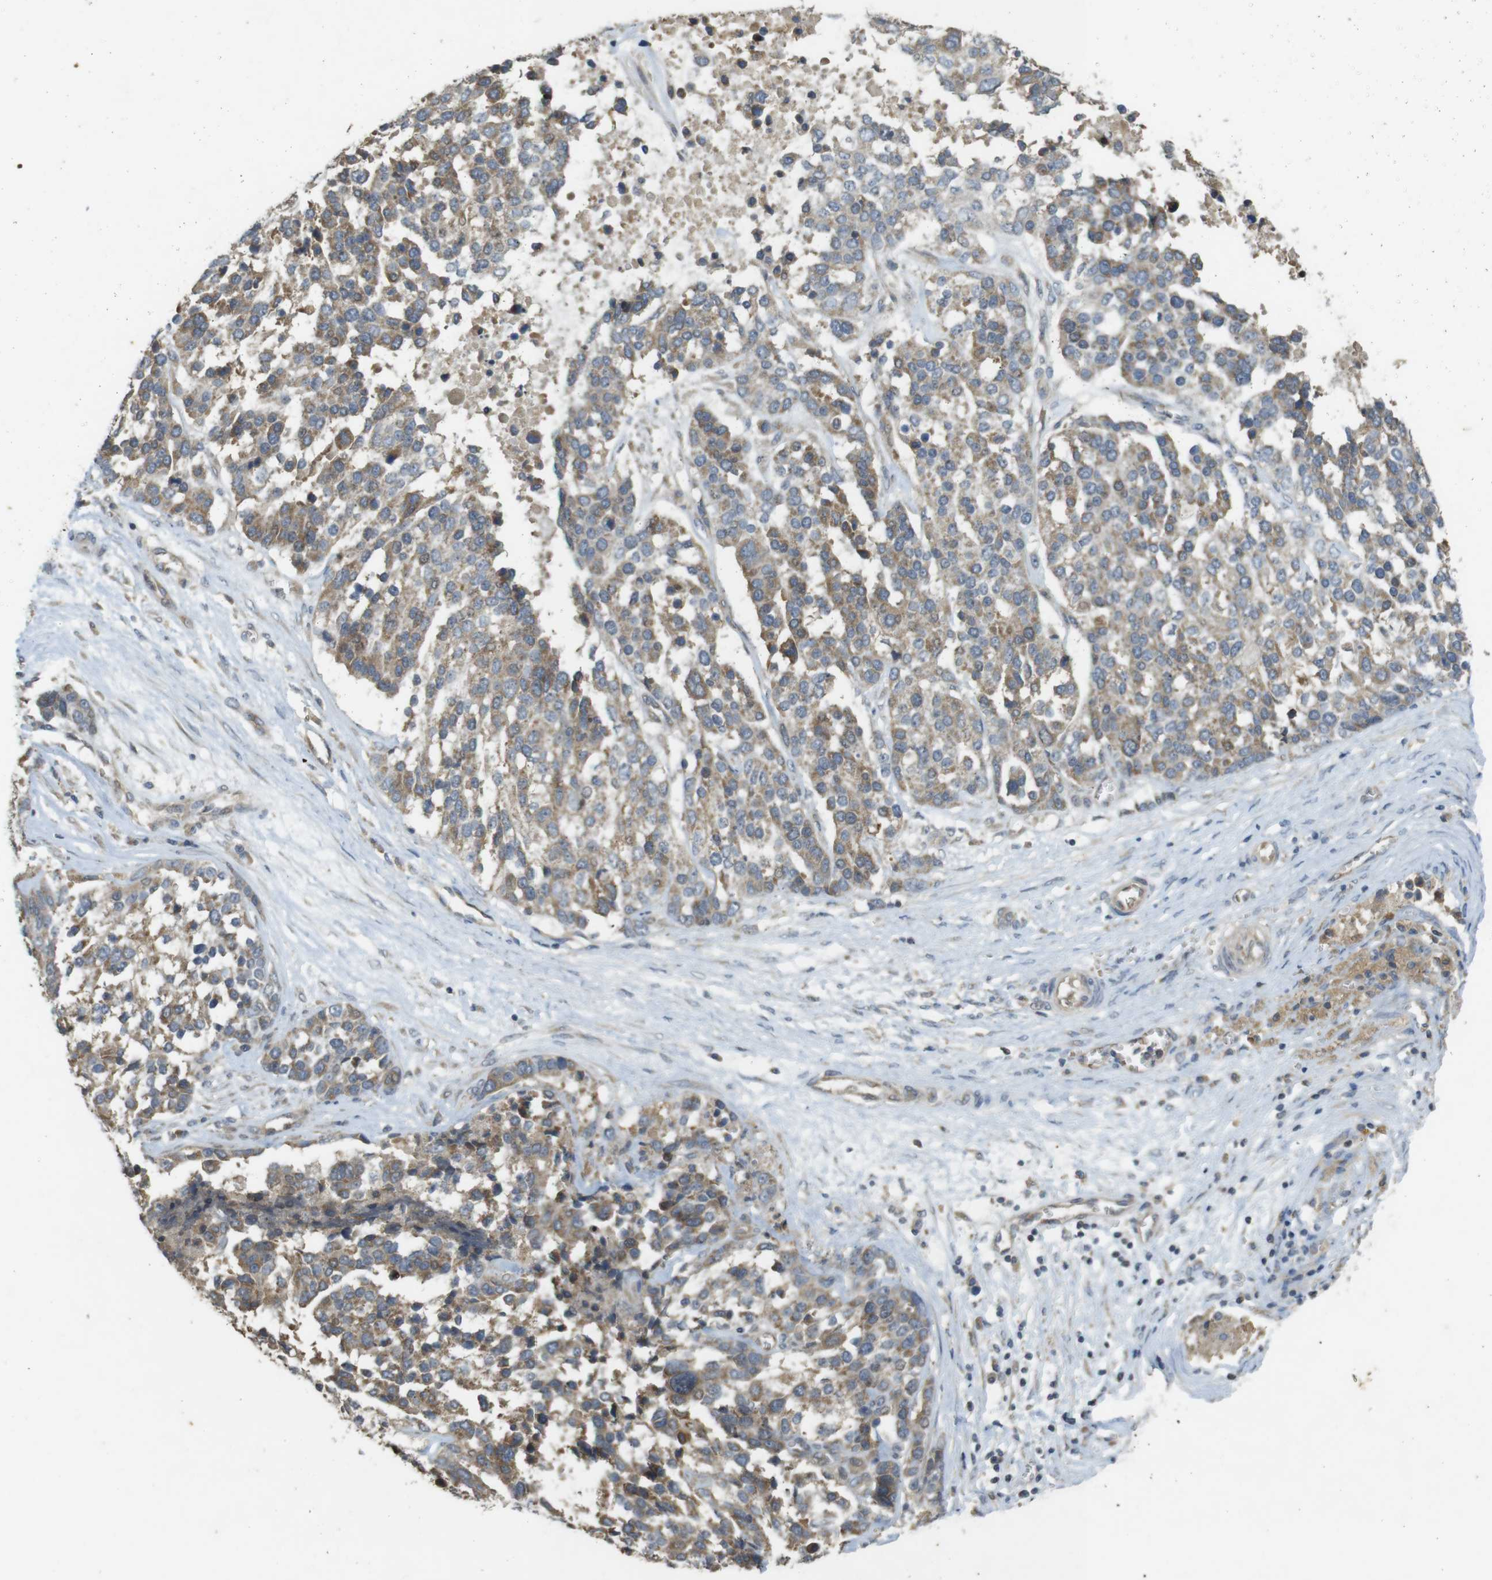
{"staining": {"intensity": "moderate", "quantity": "25%-75%", "location": "cytoplasmic/membranous"}, "tissue": "ovarian cancer", "cell_type": "Tumor cells", "image_type": "cancer", "snomed": [{"axis": "morphology", "description": "Cystadenocarcinoma, serous, NOS"}, {"axis": "topography", "description": "Ovary"}], "caption": "This histopathology image demonstrates immunohistochemistry (IHC) staining of human ovarian cancer (serous cystadenocarcinoma), with medium moderate cytoplasmic/membranous expression in about 25%-75% of tumor cells.", "gene": "CLTC", "patient": {"sex": "female", "age": 44}}